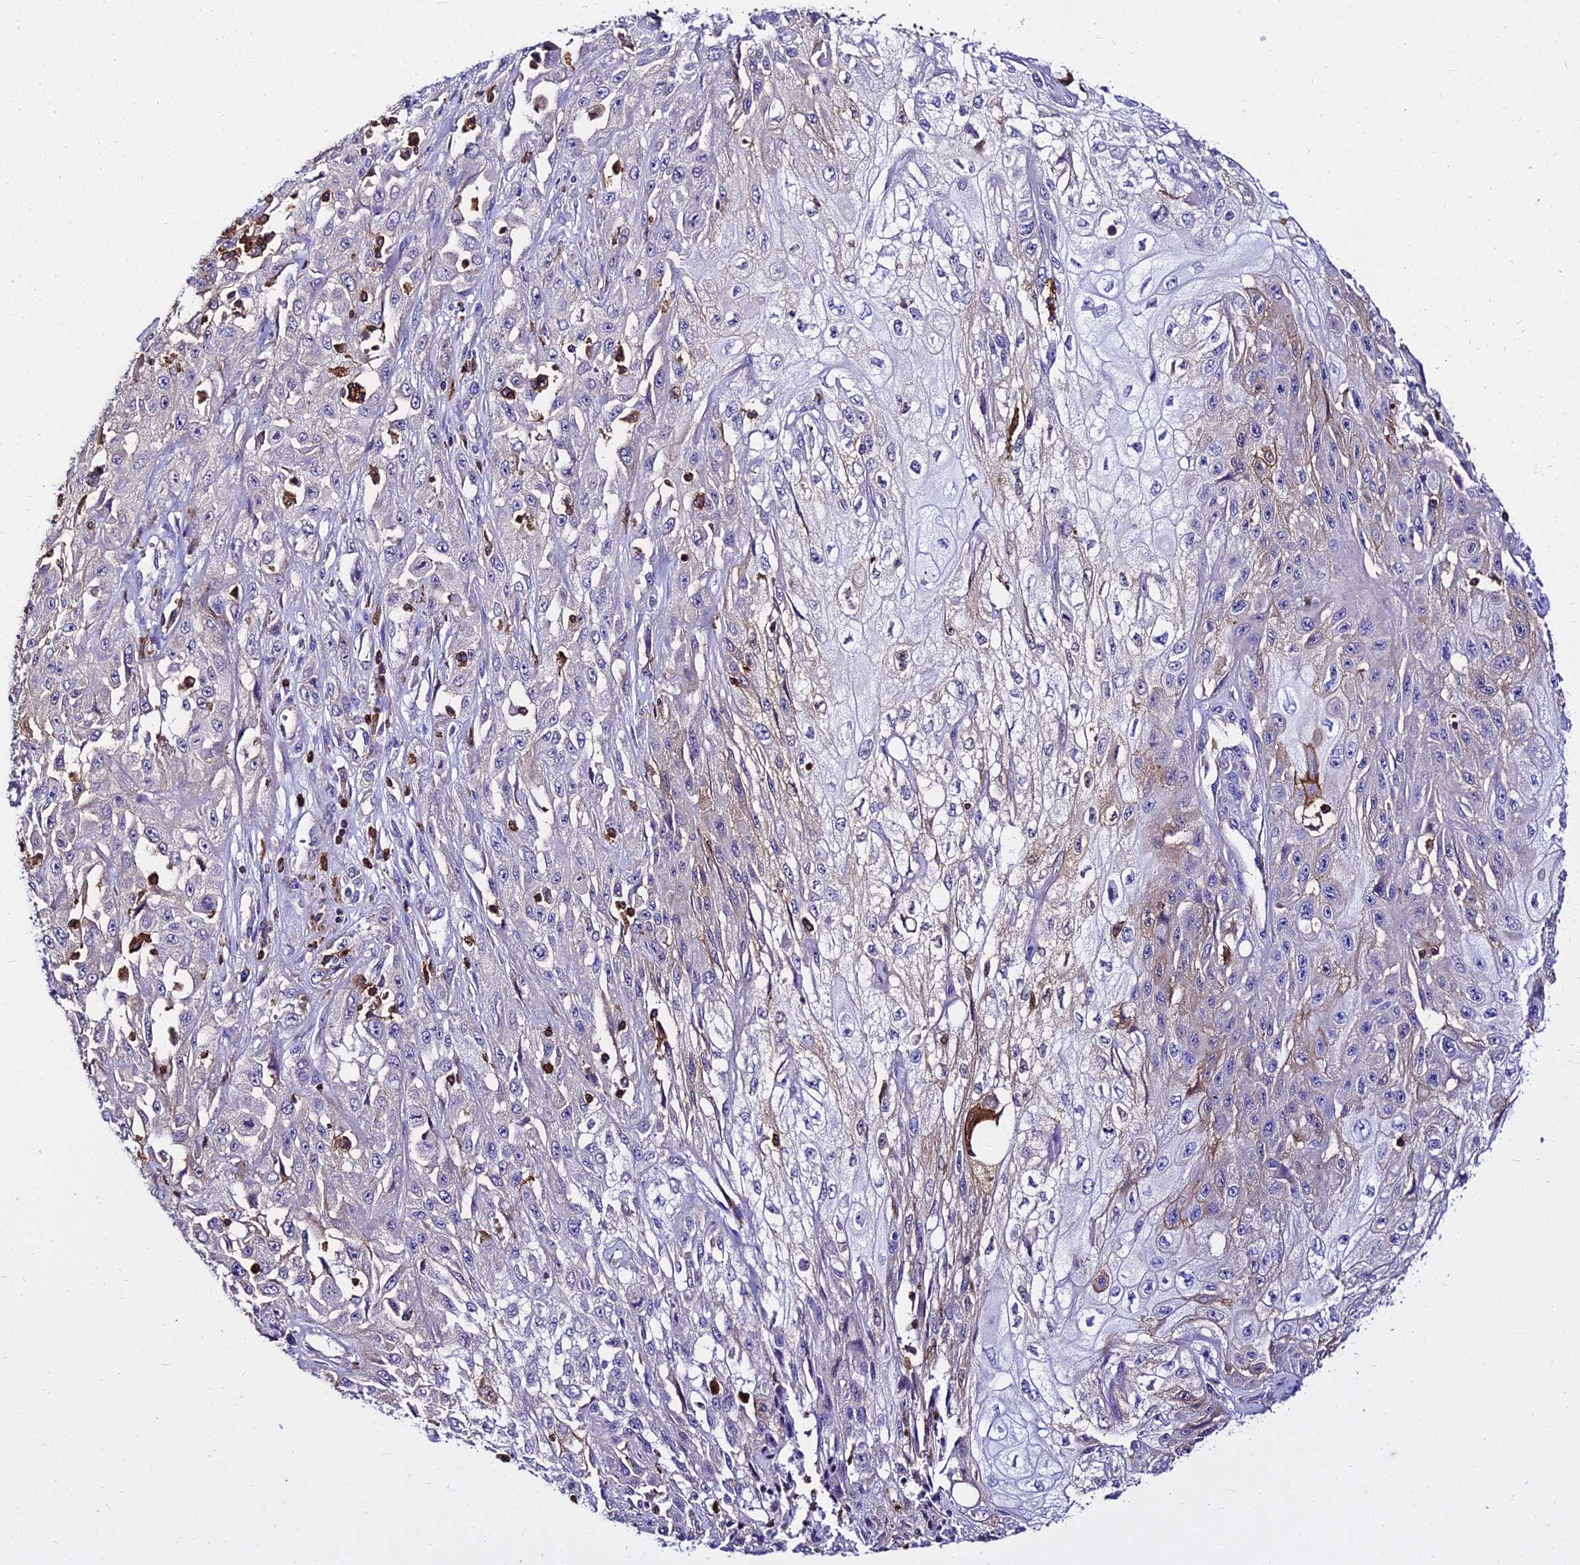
{"staining": {"intensity": "weak", "quantity": "<25%", "location": "cytoplasmic/membranous"}, "tissue": "skin cancer", "cell_type": "Tumor cells", "image_type": "cancer", "snomed": [{"axis": "morphology", "description": "Squamous cell carcinoma, NOS"}, {"axis": "morphology", "description": "Squamous cell carcinoma, metastatic, NOS"}, {"axis": "topography", "description": "Skin"}, {"axis": "topography", "description": "Lymph node"}], "caption": "This is a photomicrograph of IHC staining of skin cancer (metastatic squamous cell carcinoma), which shows no staining in tumor cells. (DAB immunohistochemistry (IHC) with hematoxylin counter stain).", "gene": "CSRP1", "patient": {"sex": "male", "age": 75}}